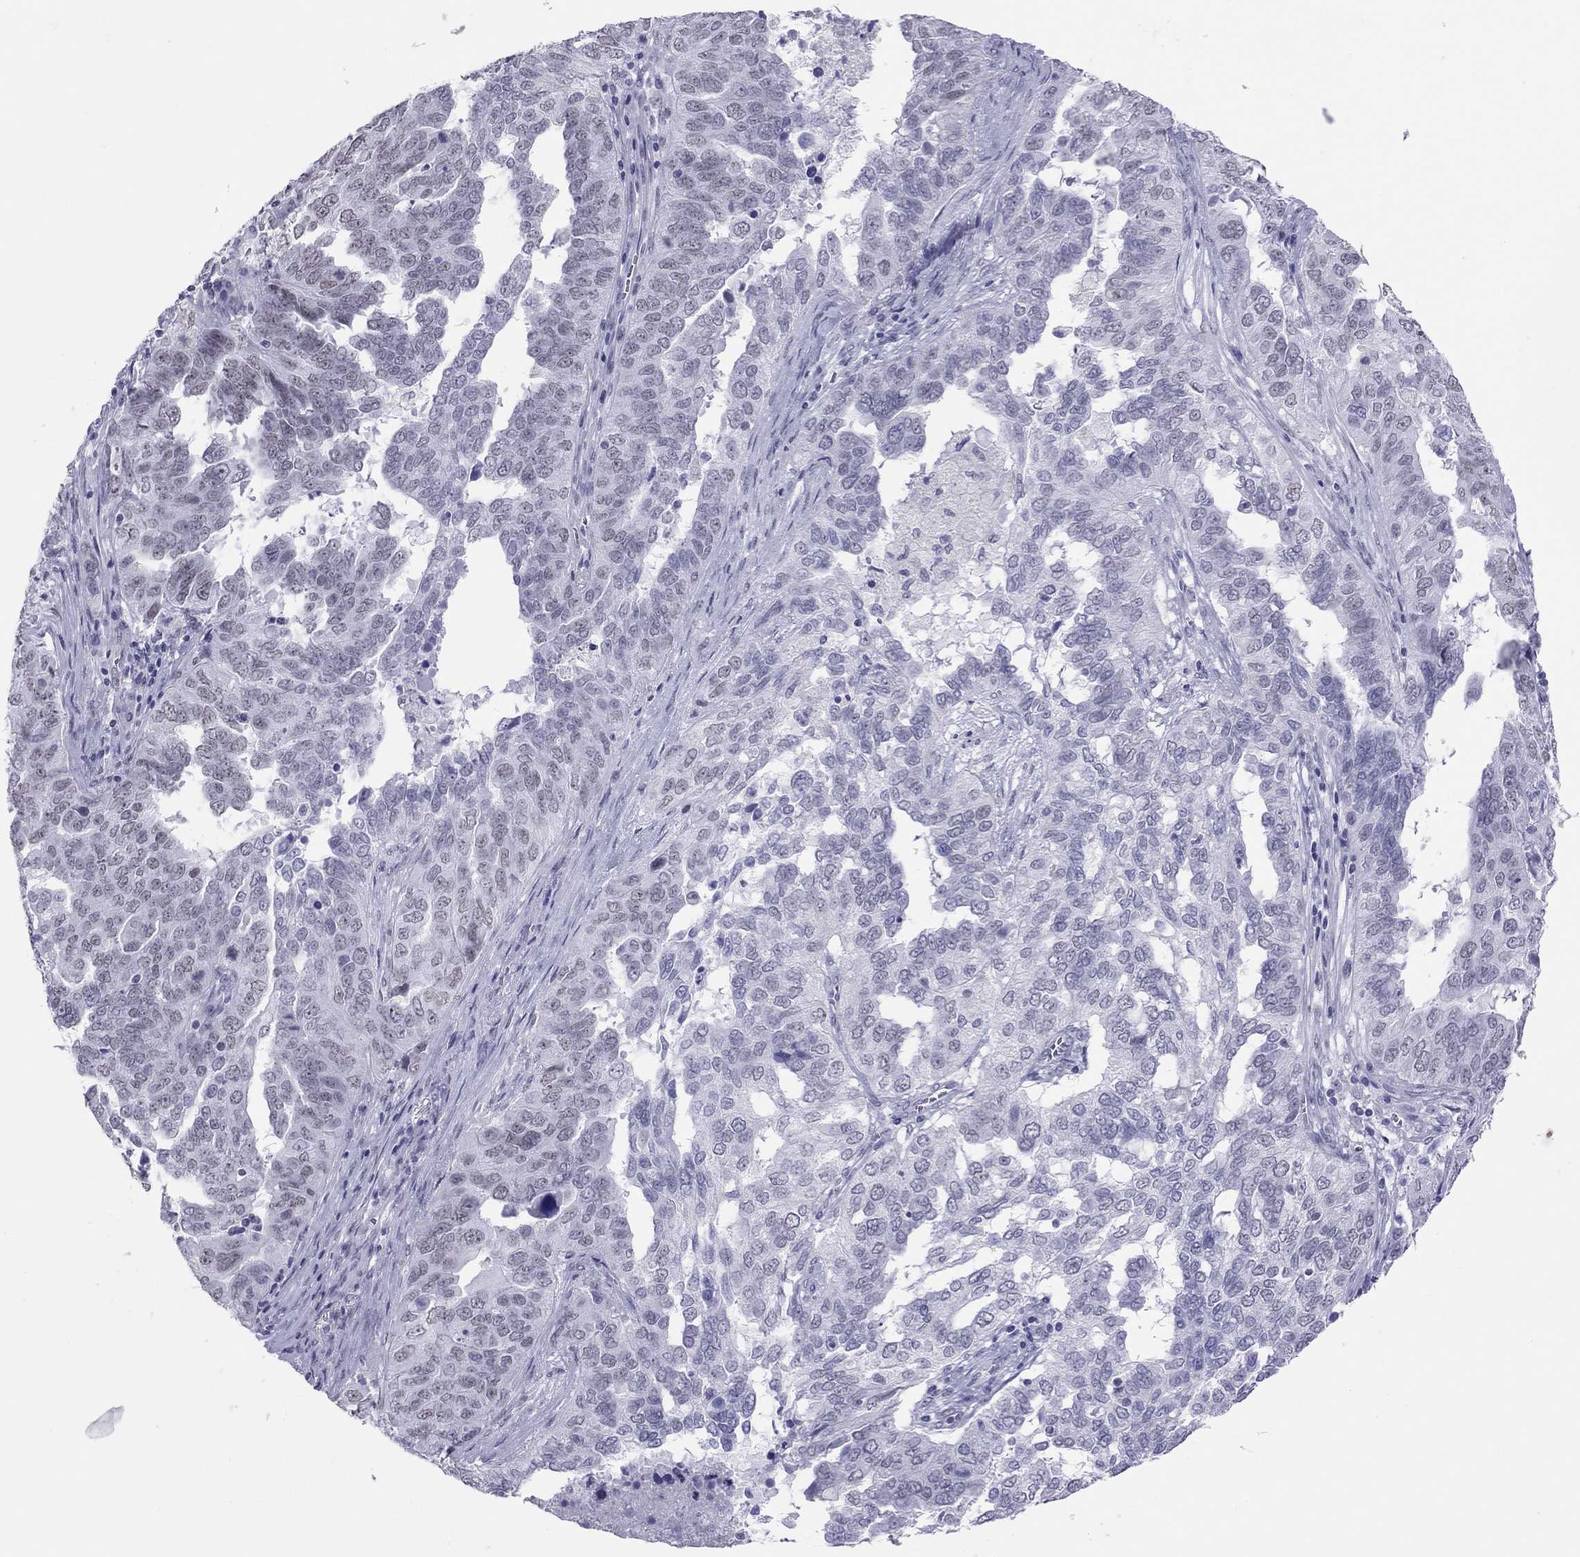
{"staining": {"intensity": "negative", "quantity": "none", "location": "none"}, "tissue": "ovarian cancer", "cell_type": "Tumor cells", "image_type": "cancer", "snomed": [{"axis": "morphology", "description": "Carcinoma, endometroid"}, {"axis": "topography", "description": "Soft tissue"}, {"axis": "topography", "description": "Ovary"}], "caption": "This photomicrograph is of ovarian cancer stained with immunohistochemistry (IHC) to label a protein in brown with the nuclei are counter-stained blue. There is no expression in tumor cells.", "gene": "JHY", "patient": {"sex": "female", "age": 52}}